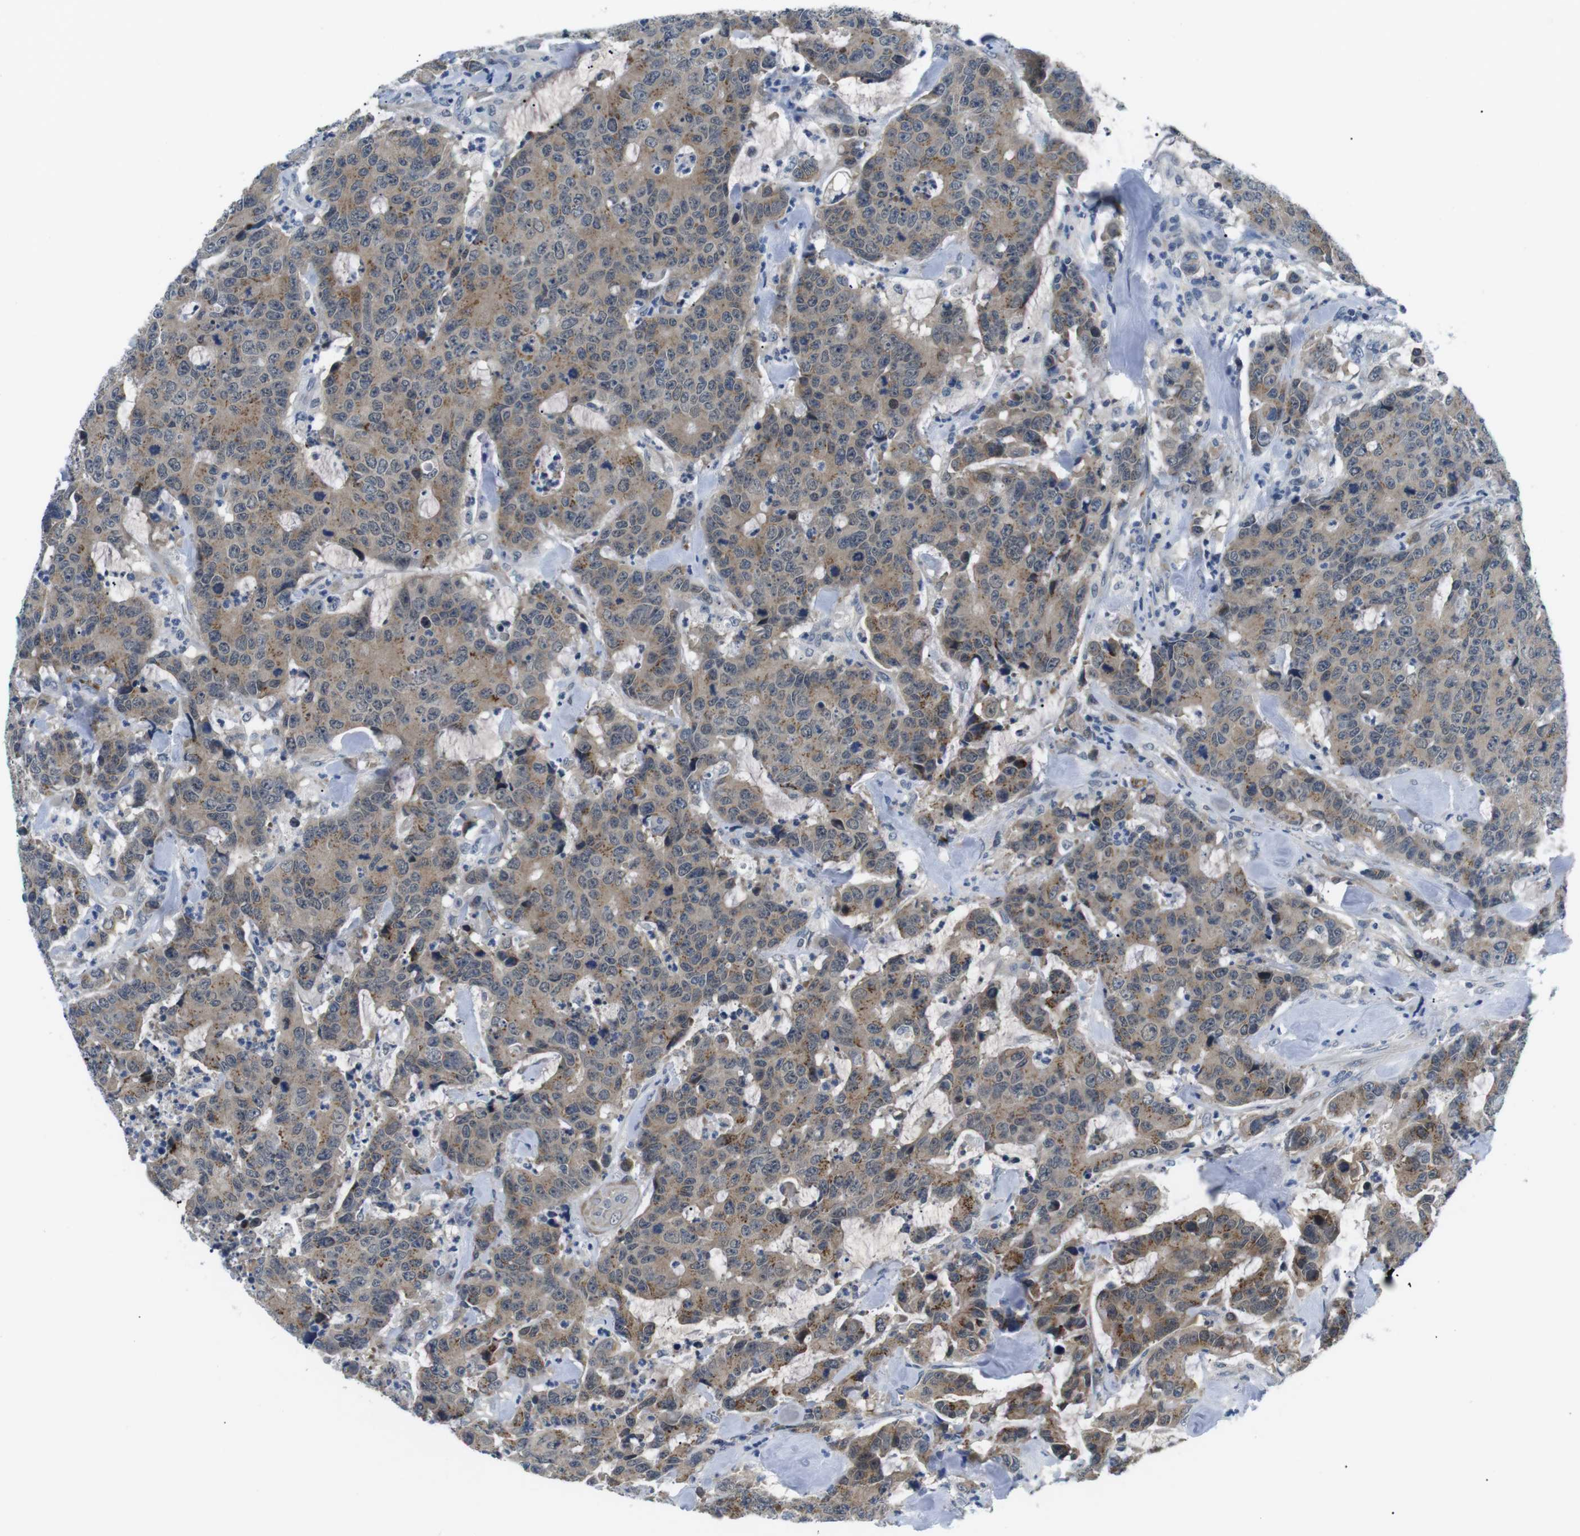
{"staining": {"intensity": "moderate", "quantity": ">75%", "location": "cytoplasmic/membranous"}, "tissue": "colorectal cancer", "cell_type": "Tumor cells", "image_type": "cancer", "snomed": [{"axis": "morphology", "description": "Adenocarcinoma, NOS"}, {"axis": "topography", "description": "Colon"}], "caption": "Moderate cytoplasmic/membranous protein expression is seen in about >75% of tumor cells in colorectal cancer.", "gene": "WSCD1", "patient": {"sex": "female", "age": 86}}